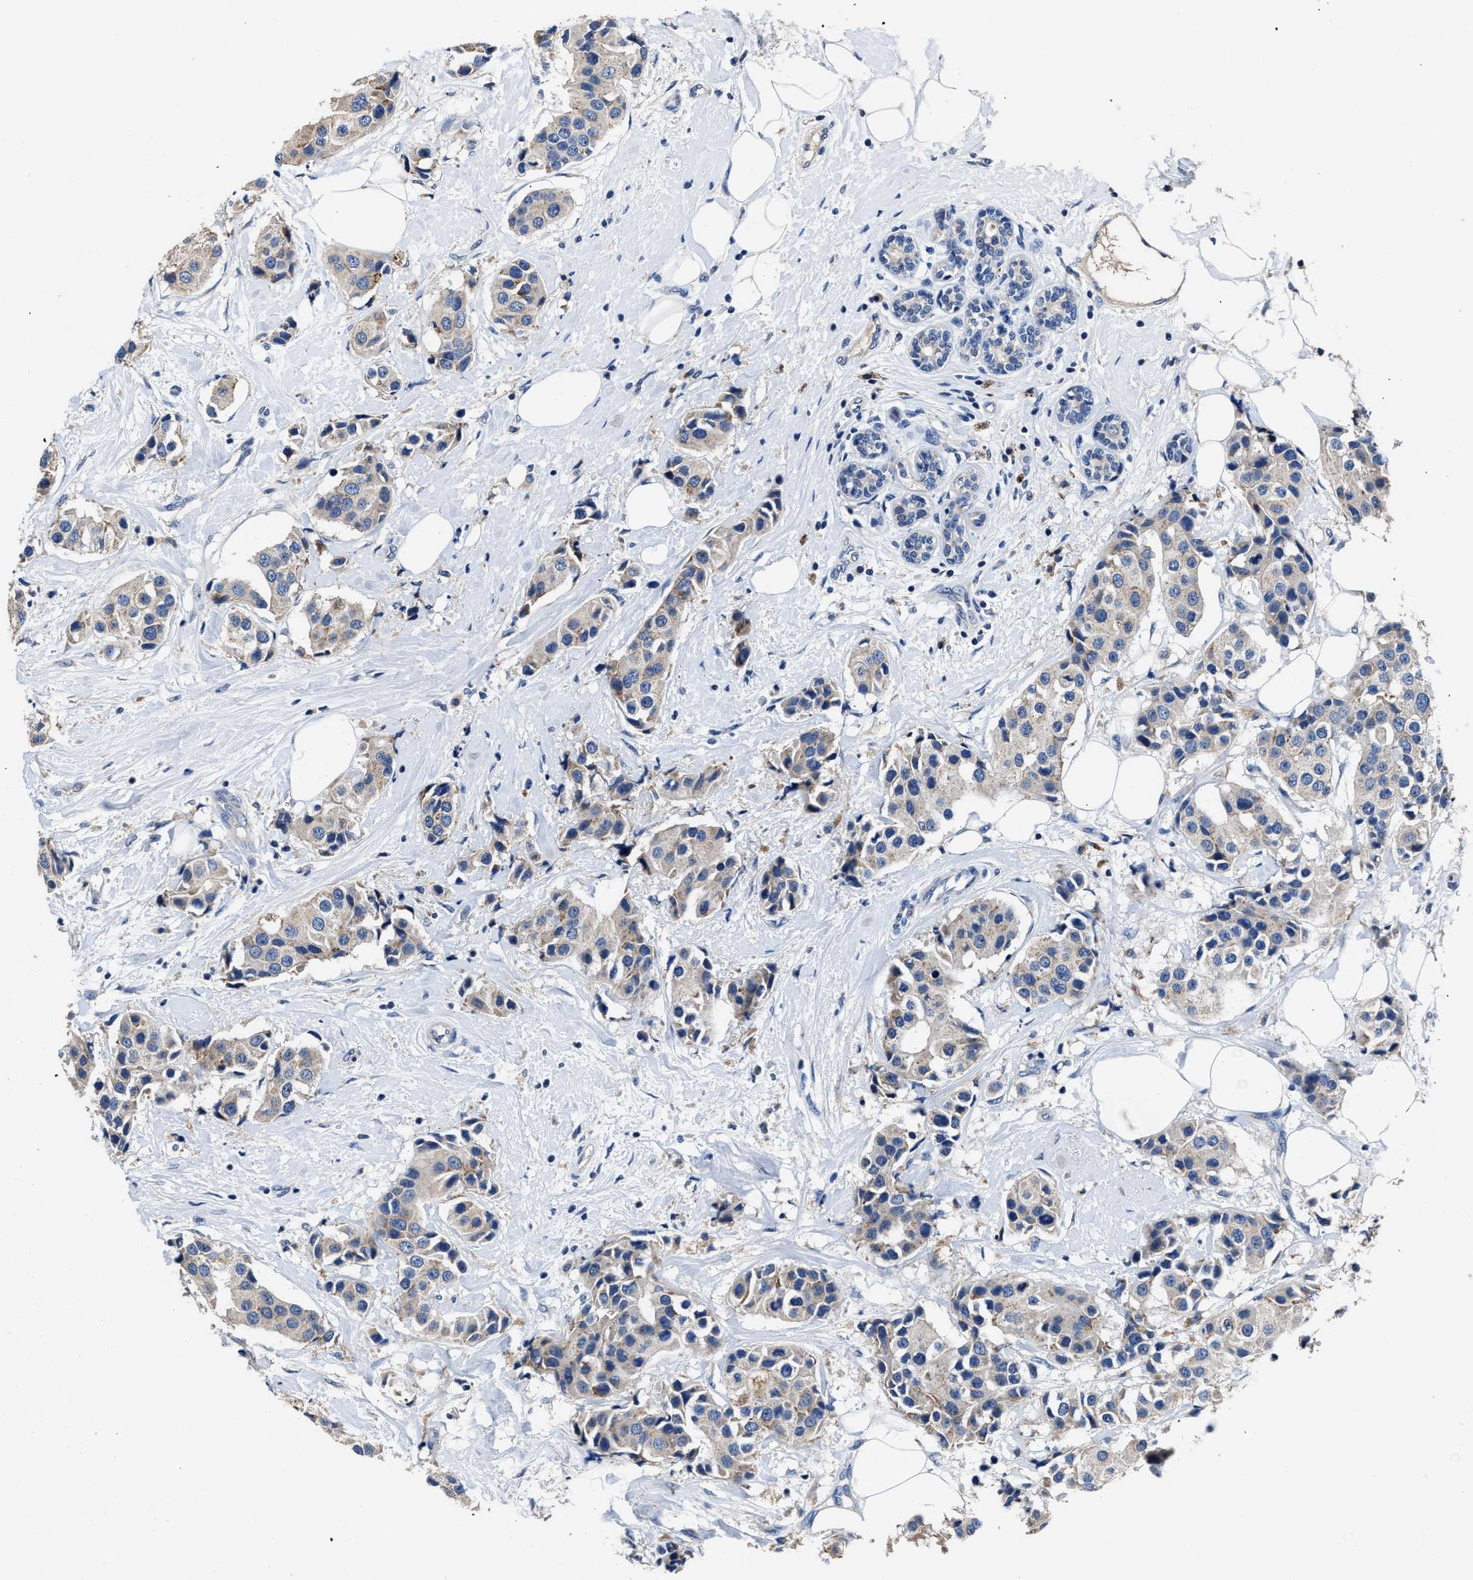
{"staining": {"intensity": "negative", "quantity": "none", "location": "none"}, "tissue": "breast cancer", "cell_type": "Tumor cells", "image_type": "cancer", "snomed": [{"axis": "morphology", "description": "Normal tissue, NOS"}, {"axis": "morphology", "description": "Duct carcinoma"}, {"axis": "topography", "description": "Breast"}], "caption": "Breast infiltrating ductal carcinoma was stained to show a protein in brown. There is no significant staining in tumor cells.", "gene": "UBR4", "patient": {"sex": "female", "age": 39}}